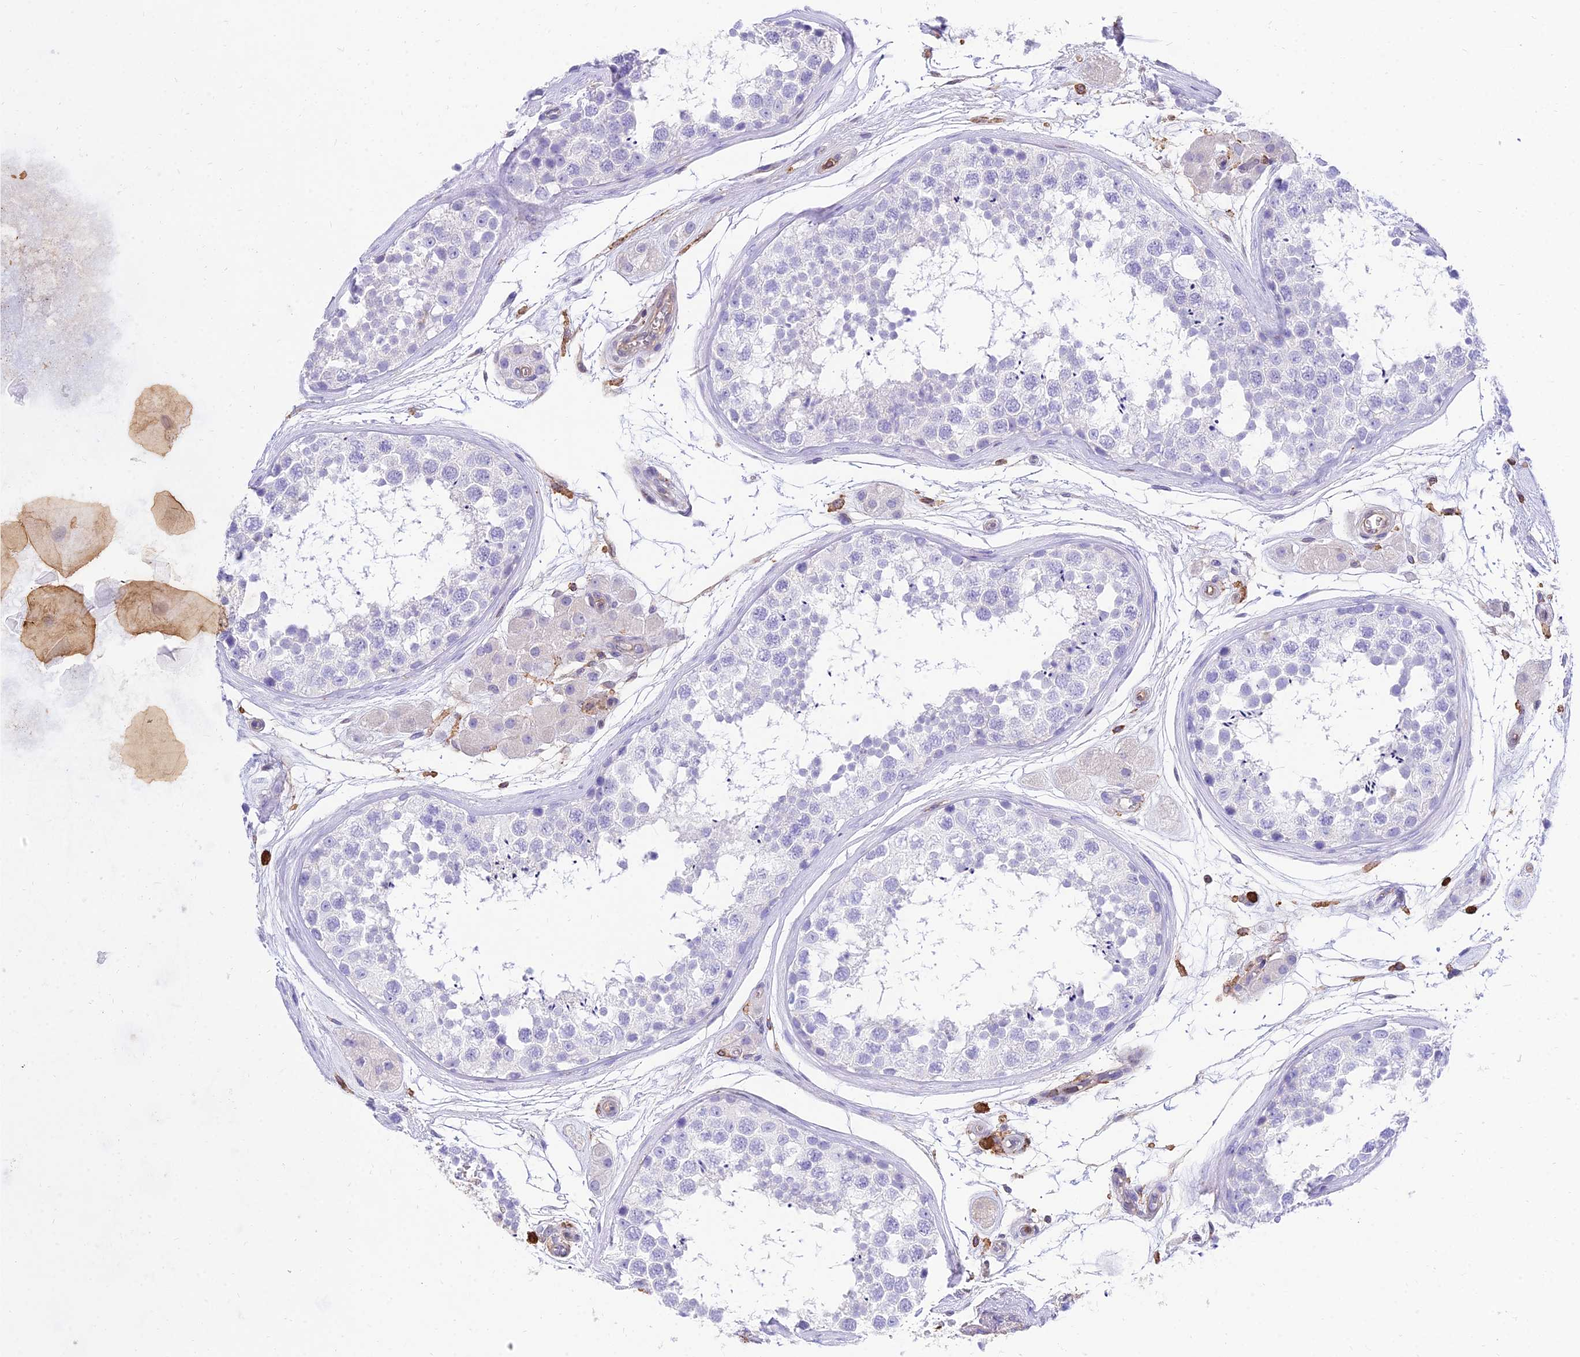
{"staining": {"intensity": "negative", "quantity": "none", "location": "none"}, "tissue": "testis", "cell_type": "Cells in seminiferous ducts", "image_type": "normal", "snomed": [{"axis": "morphology", "description": "Normal tissue, NOS"}, {"axis": "topography", "description": "Testis"}], "caption": "Immunohistochemistry (IHC) of benign human testis reveals no positivity in cells in seminiferous ducts. (DAB (3,3'-diaminobenzidine) immunohistochemistry, high magnification).", "gene": "SREK1IP1", "patient": {"sex": "male", "age": 56}}